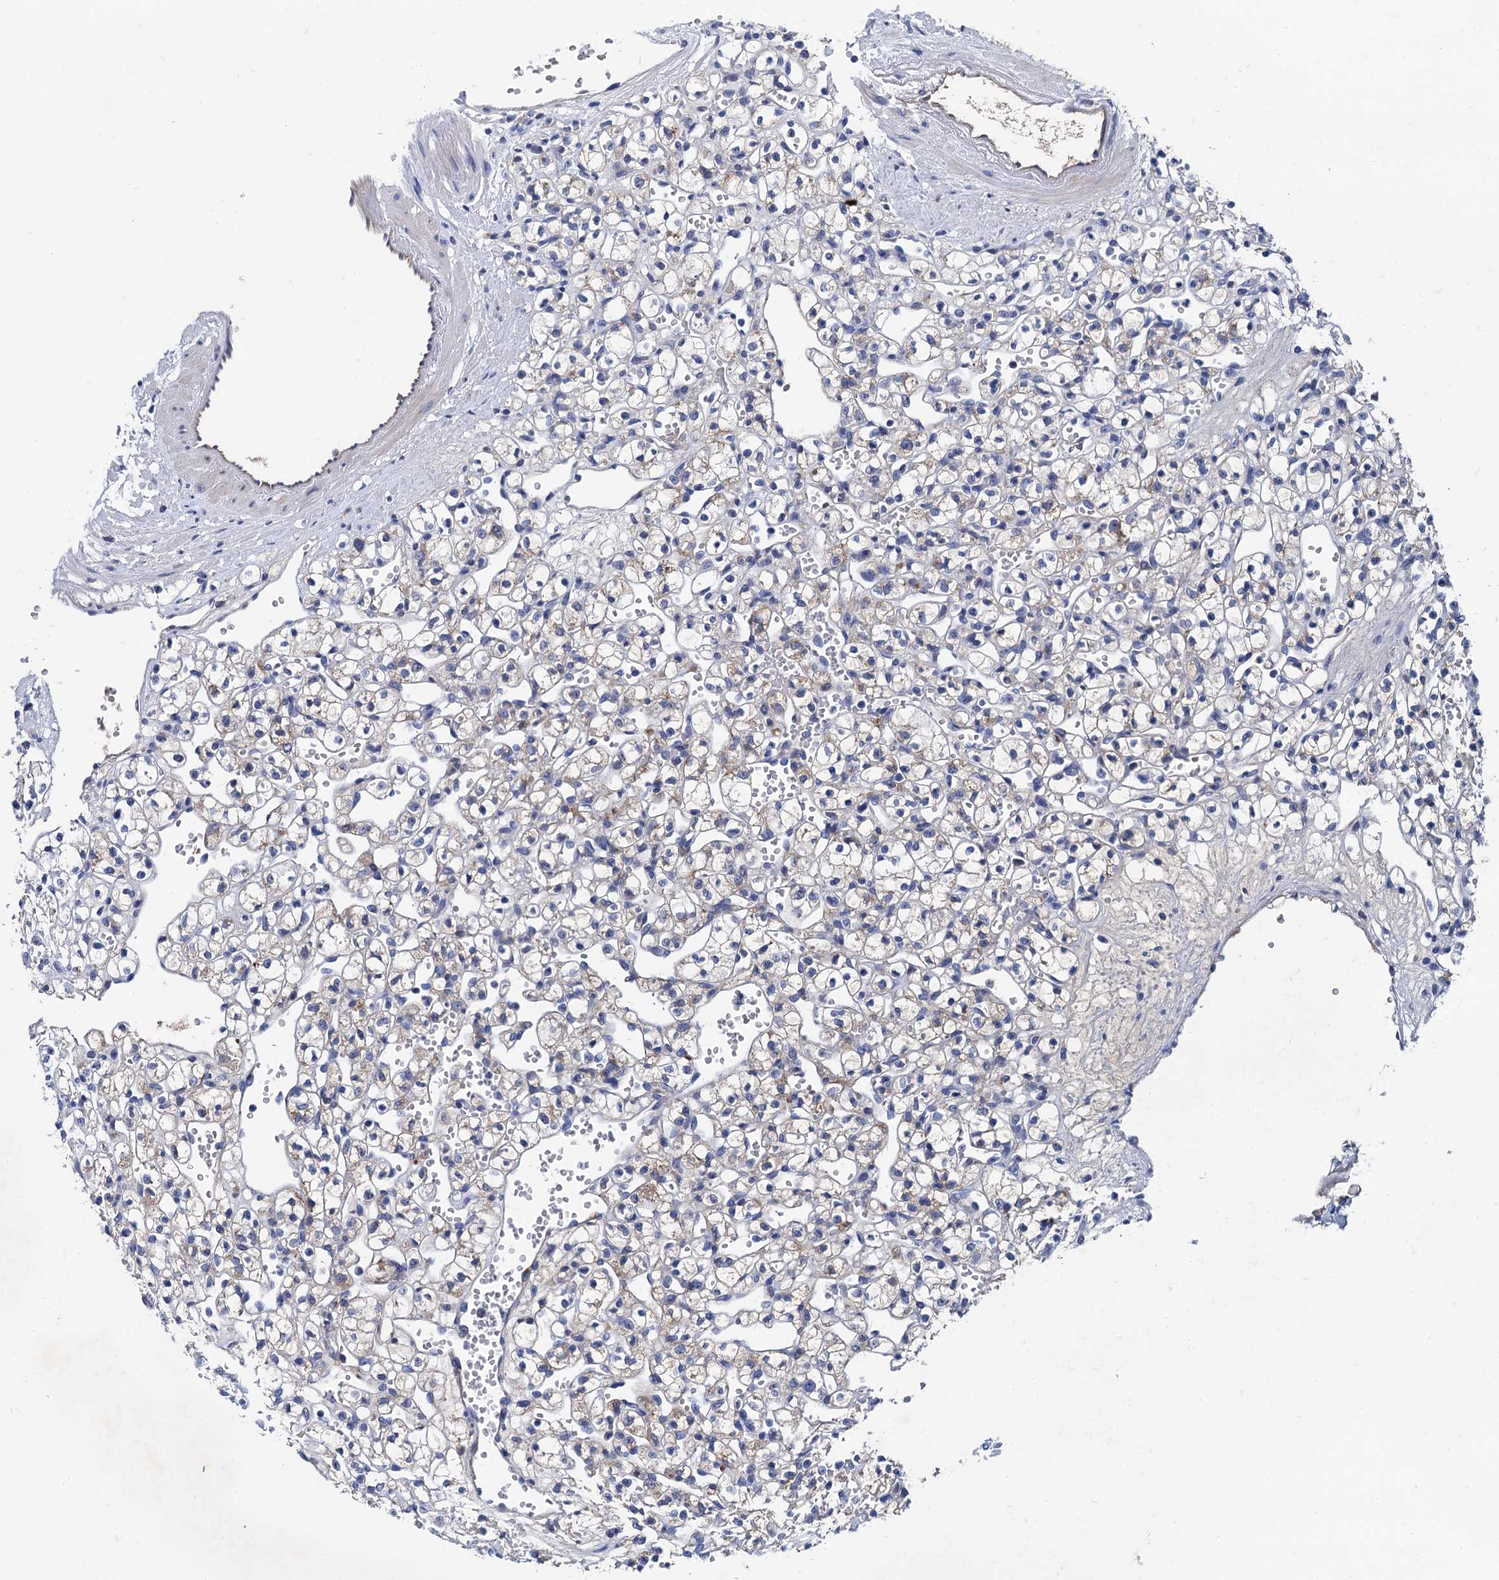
{"staining": {"intensity": "moderate", "quantity": "25%-75%", "location": "cytoplasmic/membranous"}, "tissue": "renal cancer", "cell_type": "Tumor cells", "image_type": "cancer", "snomed": [{"axis": "morphology", "description": "Adenocarcinoma, NOS"}, {"axis": "topography", "description": "Kidney"}], "caption": "Protein analysis of renal cancer (adenocarcinoma) tissue shows moderate cytoplasmic/membranous expression in about 25%-75% of tumor cells.", "gene": "TMEM72", "patient": {"sex": "female", "age": 59}}